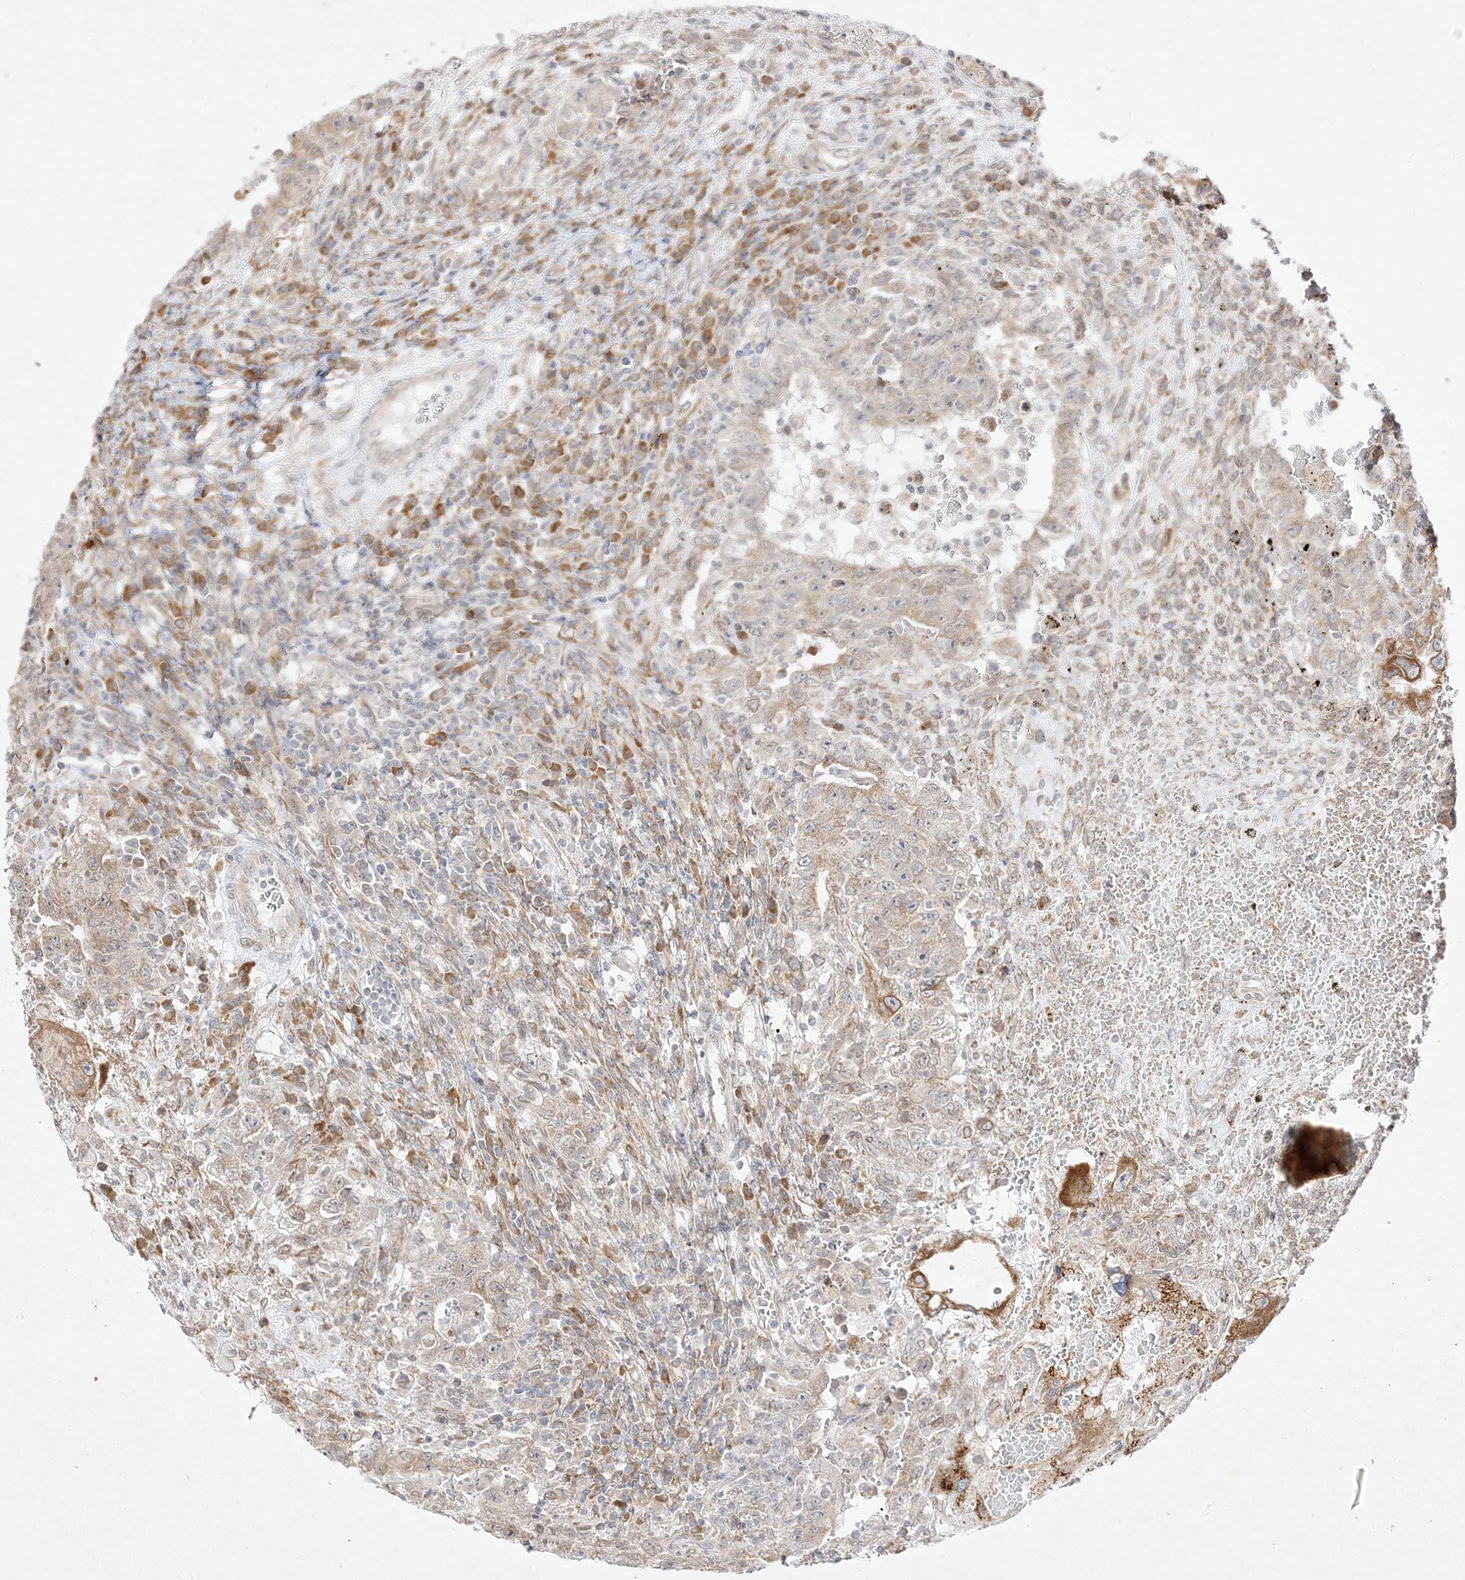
{"staining": {"intensity": "weak", "quantity": "<25%", "location": "cytoplasmic/membranous"}, "tissue": "testis cancer", "cell_type": "Tumor cells", "image_type": "cancer", "snomed": [{"axis": "morphology", "description": "Carcinoma, Embryonal, NOS"}, {"axis": "topography", "description": "Testis"}], "caption": "Immunohistochemistry (IHC) image of testis cancer (embryonal carcinoma) stained for a protein (brown), which demonstrates no expression in tumor cells.", "gene": "C2CD2", "patient": {"sex": "male", "age": 26}}